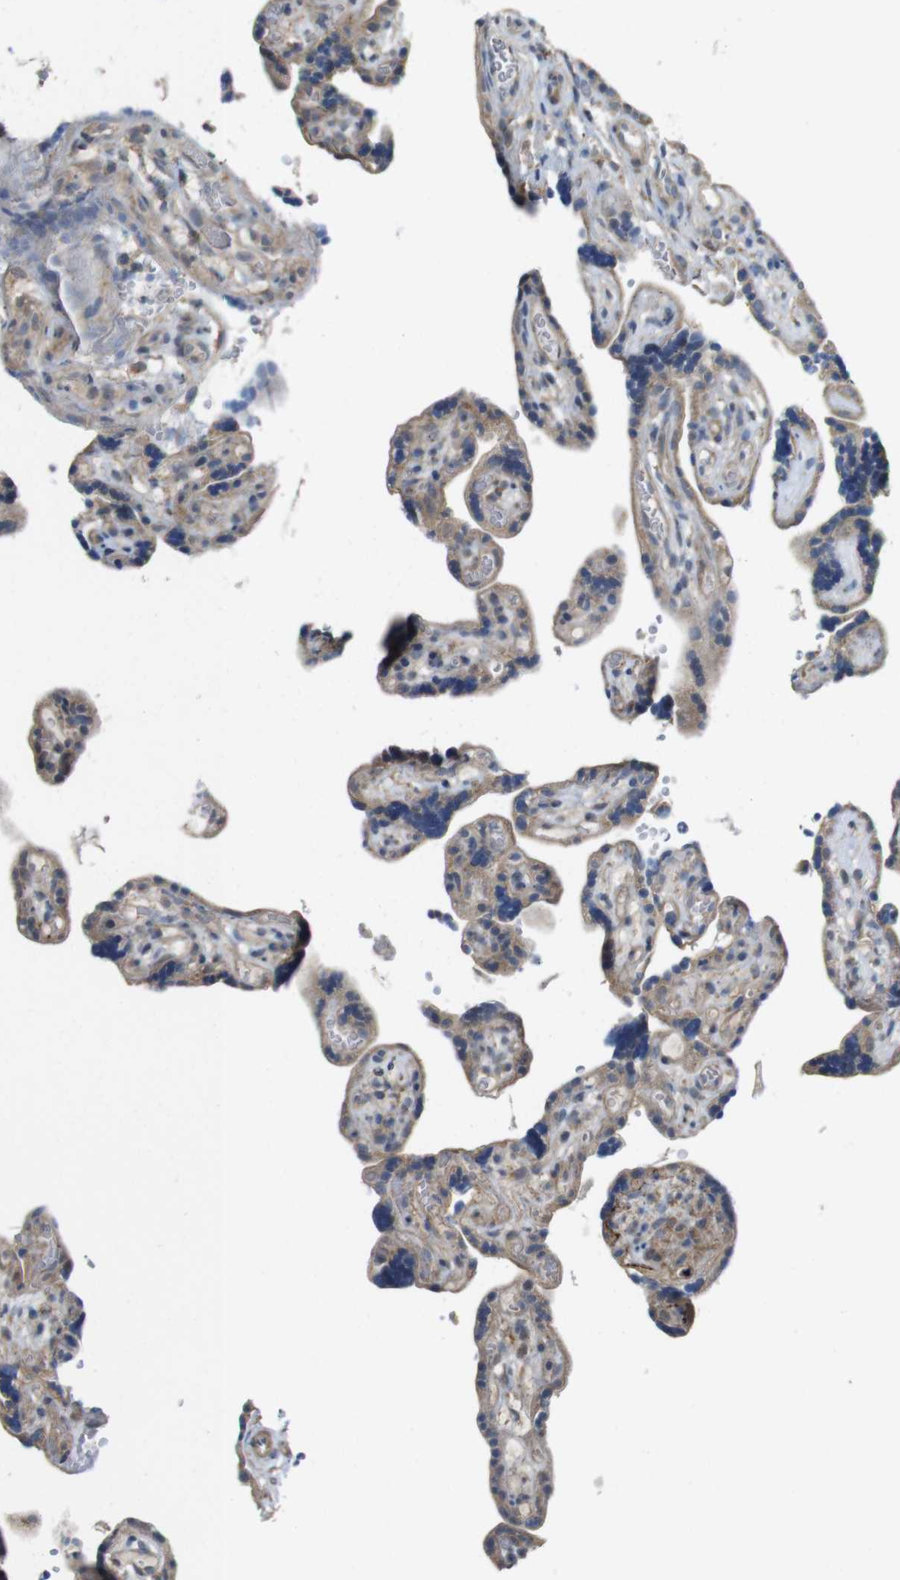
{"staining": {"intensity": "moderate", "quantity": ">75%", "location": "cytoplasmic/membranous"}, "tissue": "placenta", "cell_type": "Decidual cells", "image_type": "normal", "snomed": [{"axis": "morphology", "description": "Normal tissue, NOS"}, {"axis": "topography", "description": "Placenta"}], "caption": "Placenta stained for a protein exhibits moderate cytoplasmic/membranous positivity in decidual cells. (Stains: DAB in brown, nuclei in blue, Microscopy: brightfield microscopy at high magnification).", "gene": "CDC34", "patient": {"sex": "female", "age": 30}}